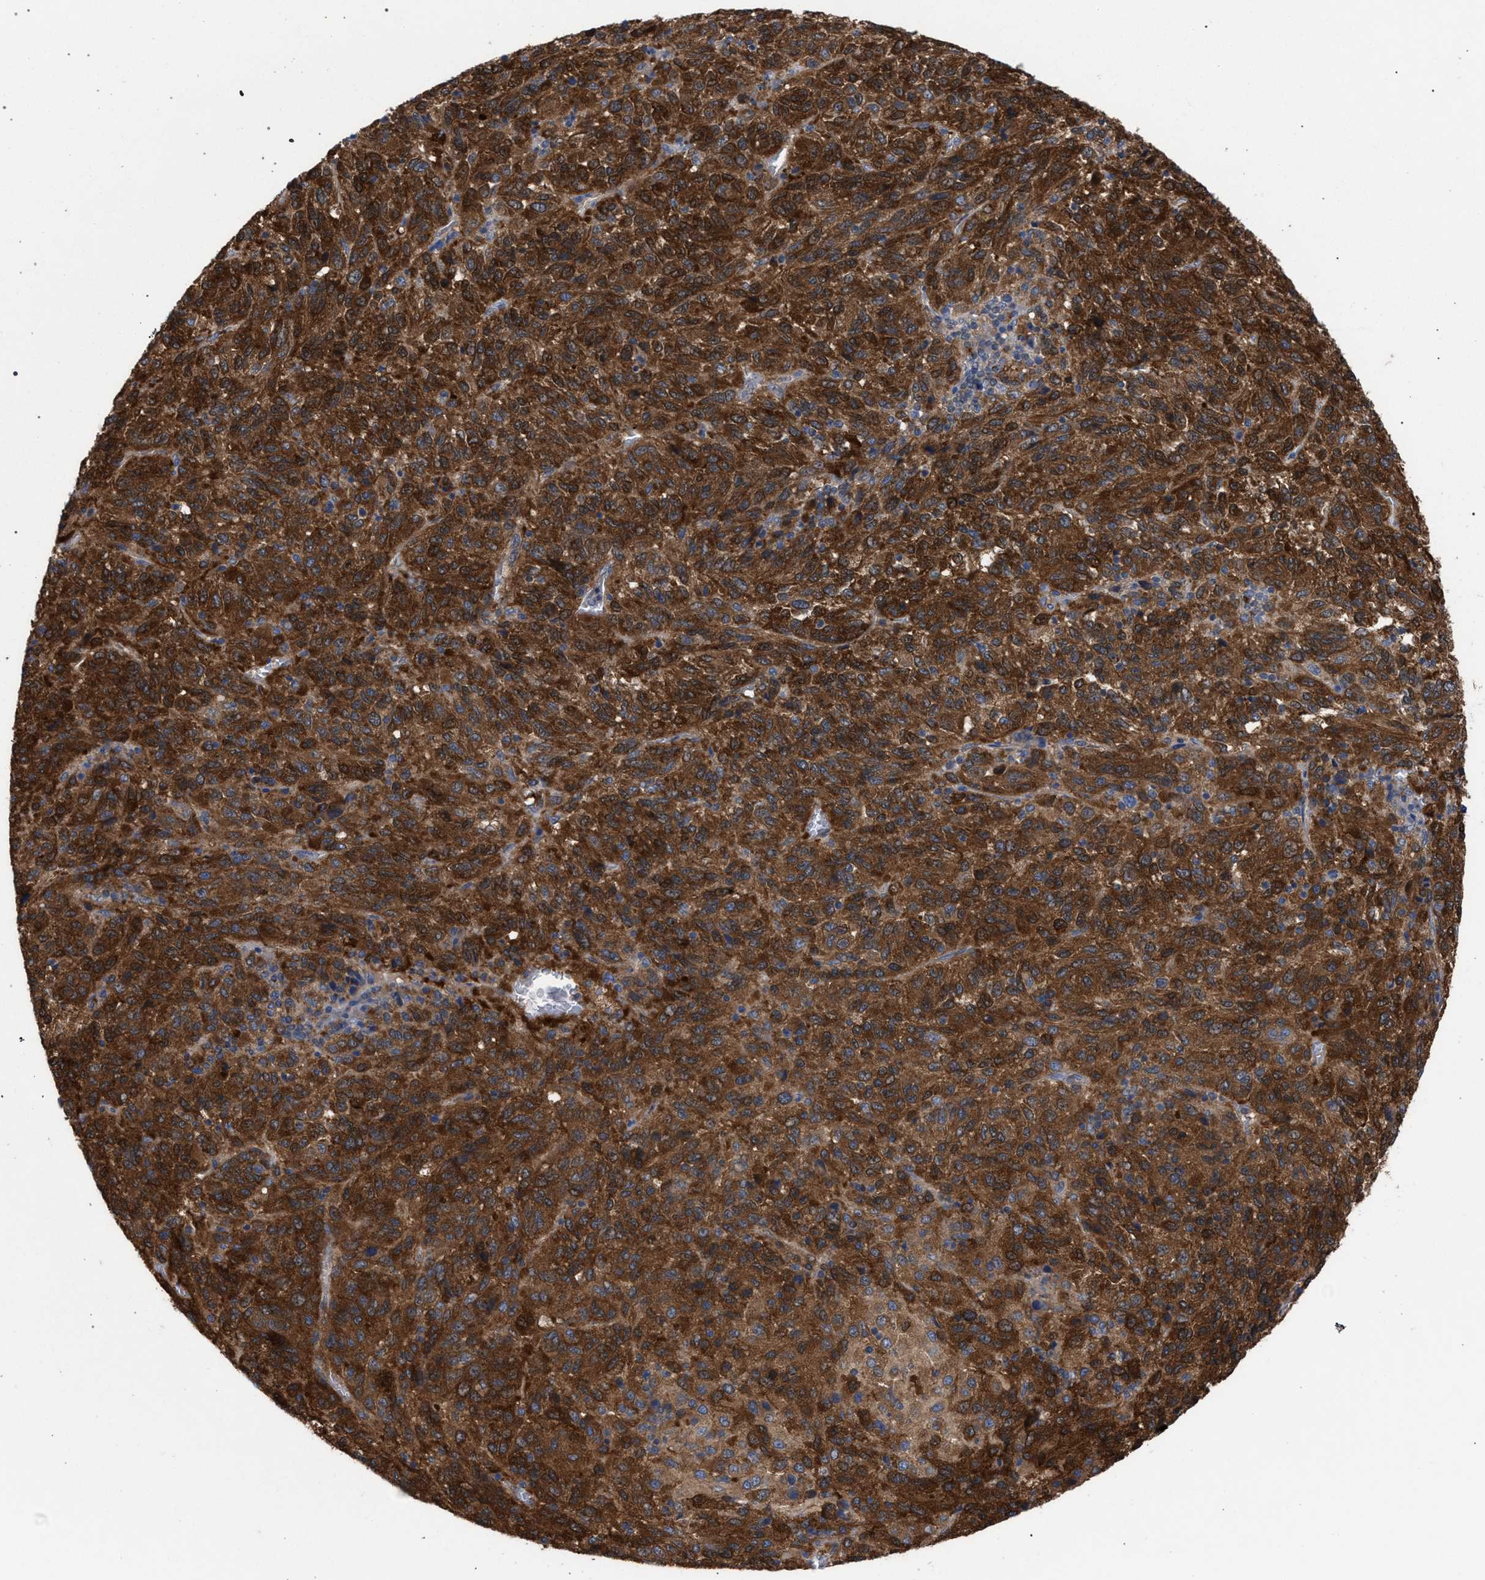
{"staining": {"intensity": "strong", "quantity": ">75%", "location": "cytoplasmic/membranous"}, "tissue": "melanoma", "cell_type": "Tumor cells", "image_type": "cancer", "snomed": [{"axis": "morphology", "description": "Malignant melanoma, Metastatic site"}, {"axis": "topography", "description": "Lung"}], "caption": "IHC of human malignant melanoma (metastatic site) exhibits high levels of strong cytoplasmic/membranous staining in about >75% of tumor cells.", "gene": "GMPR", "patient": {"sex": "male", "age": 64}}